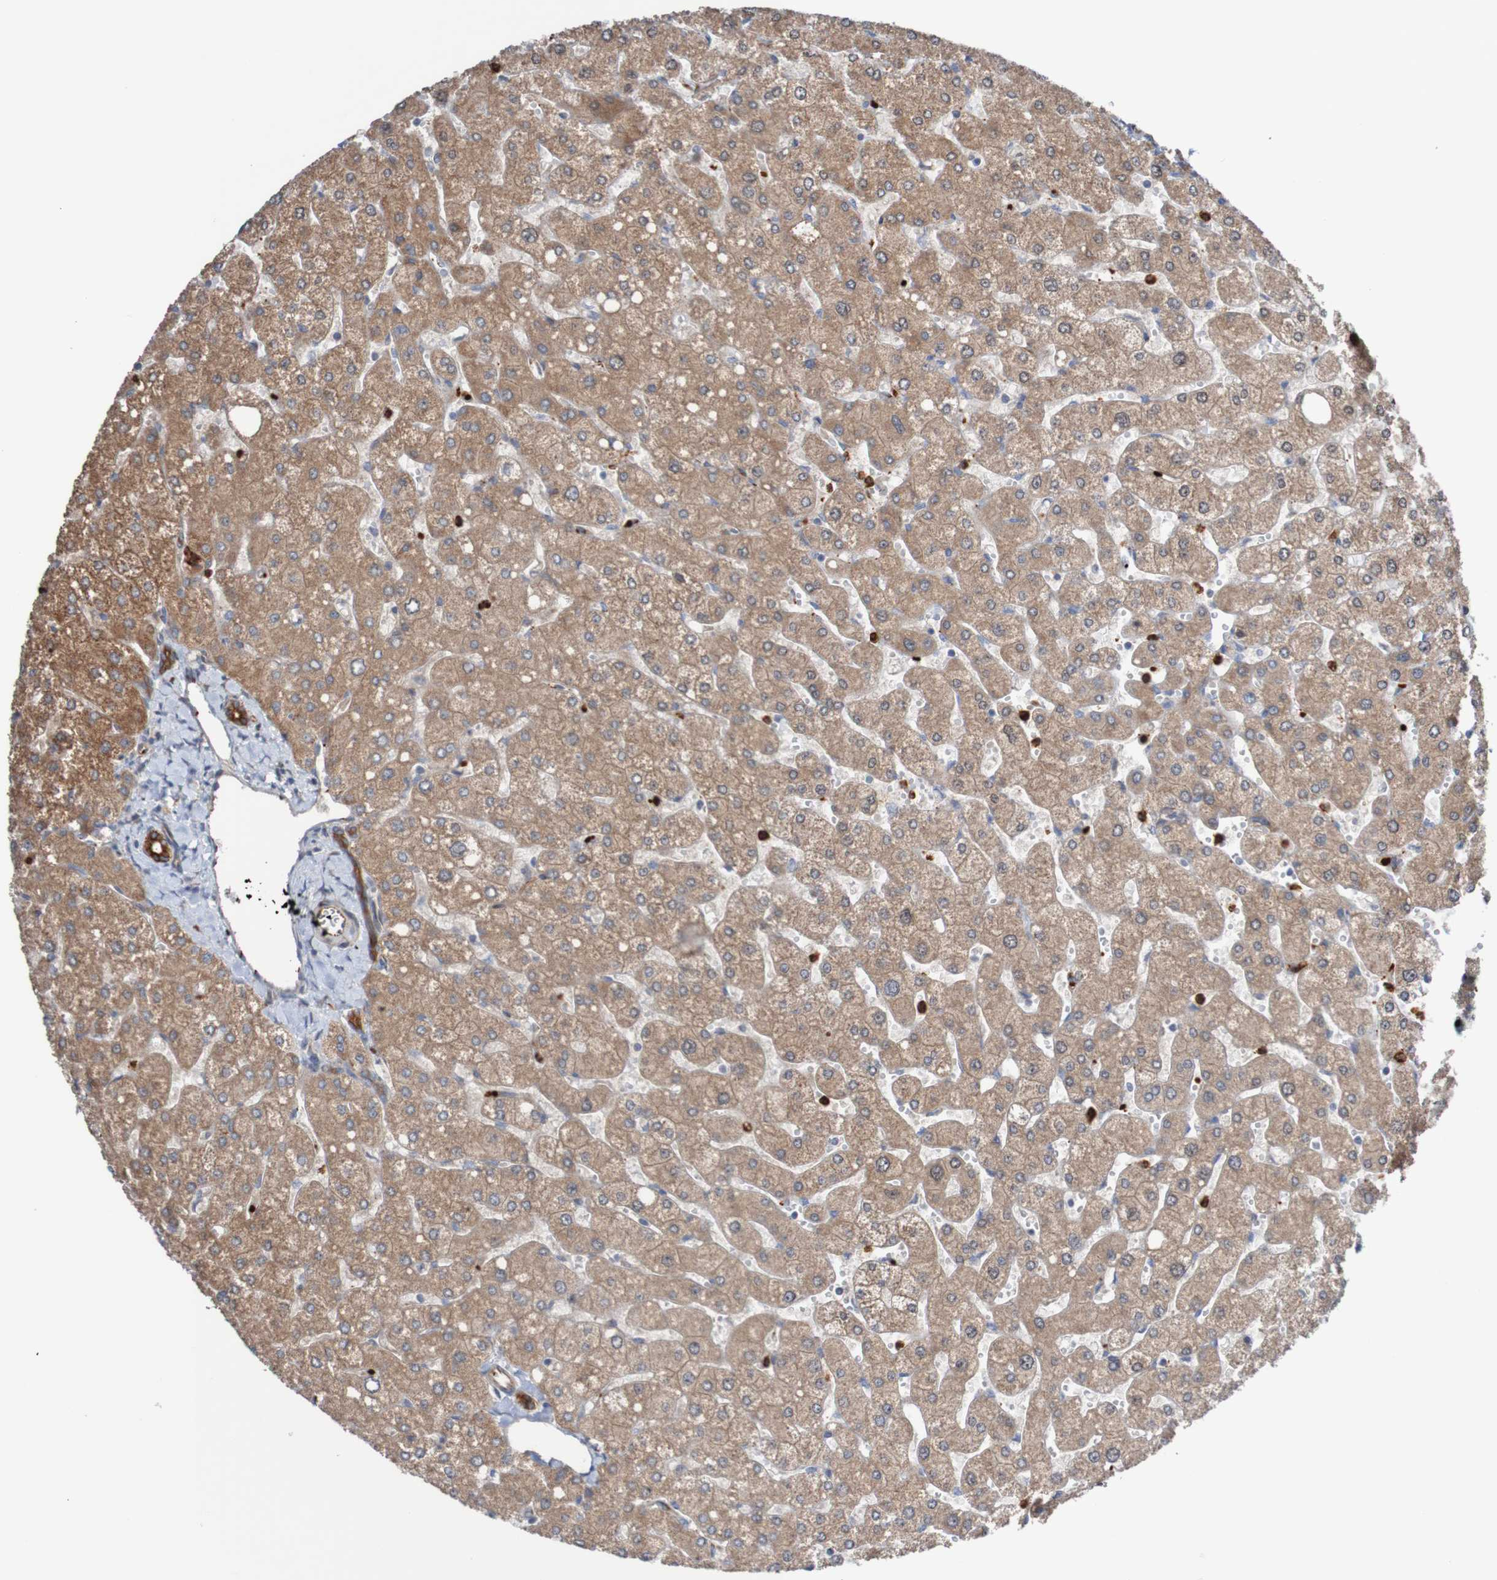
{"staining": {"intensity": "strong", "quantity": ">75%", "location": "cytoplasmic/membranous"}, "tissue": "liver", "cell_type": "Cholangiocytes", "image_type": "normal", "snomed": [{"axis": "morphology", "description": "Normal tissue, NOS"}, {"axis": "topography", "description": "Liver"}], "caption": "The photomicrograph exhibits staining of benign liver, revealing strong cytoplasmic/membranous protein expression (brown color) within cholangiocytes. Nuclei are stained in blue.", "gene": "ST8SIA6", "patient": {"sex": "male", "age": 55}}